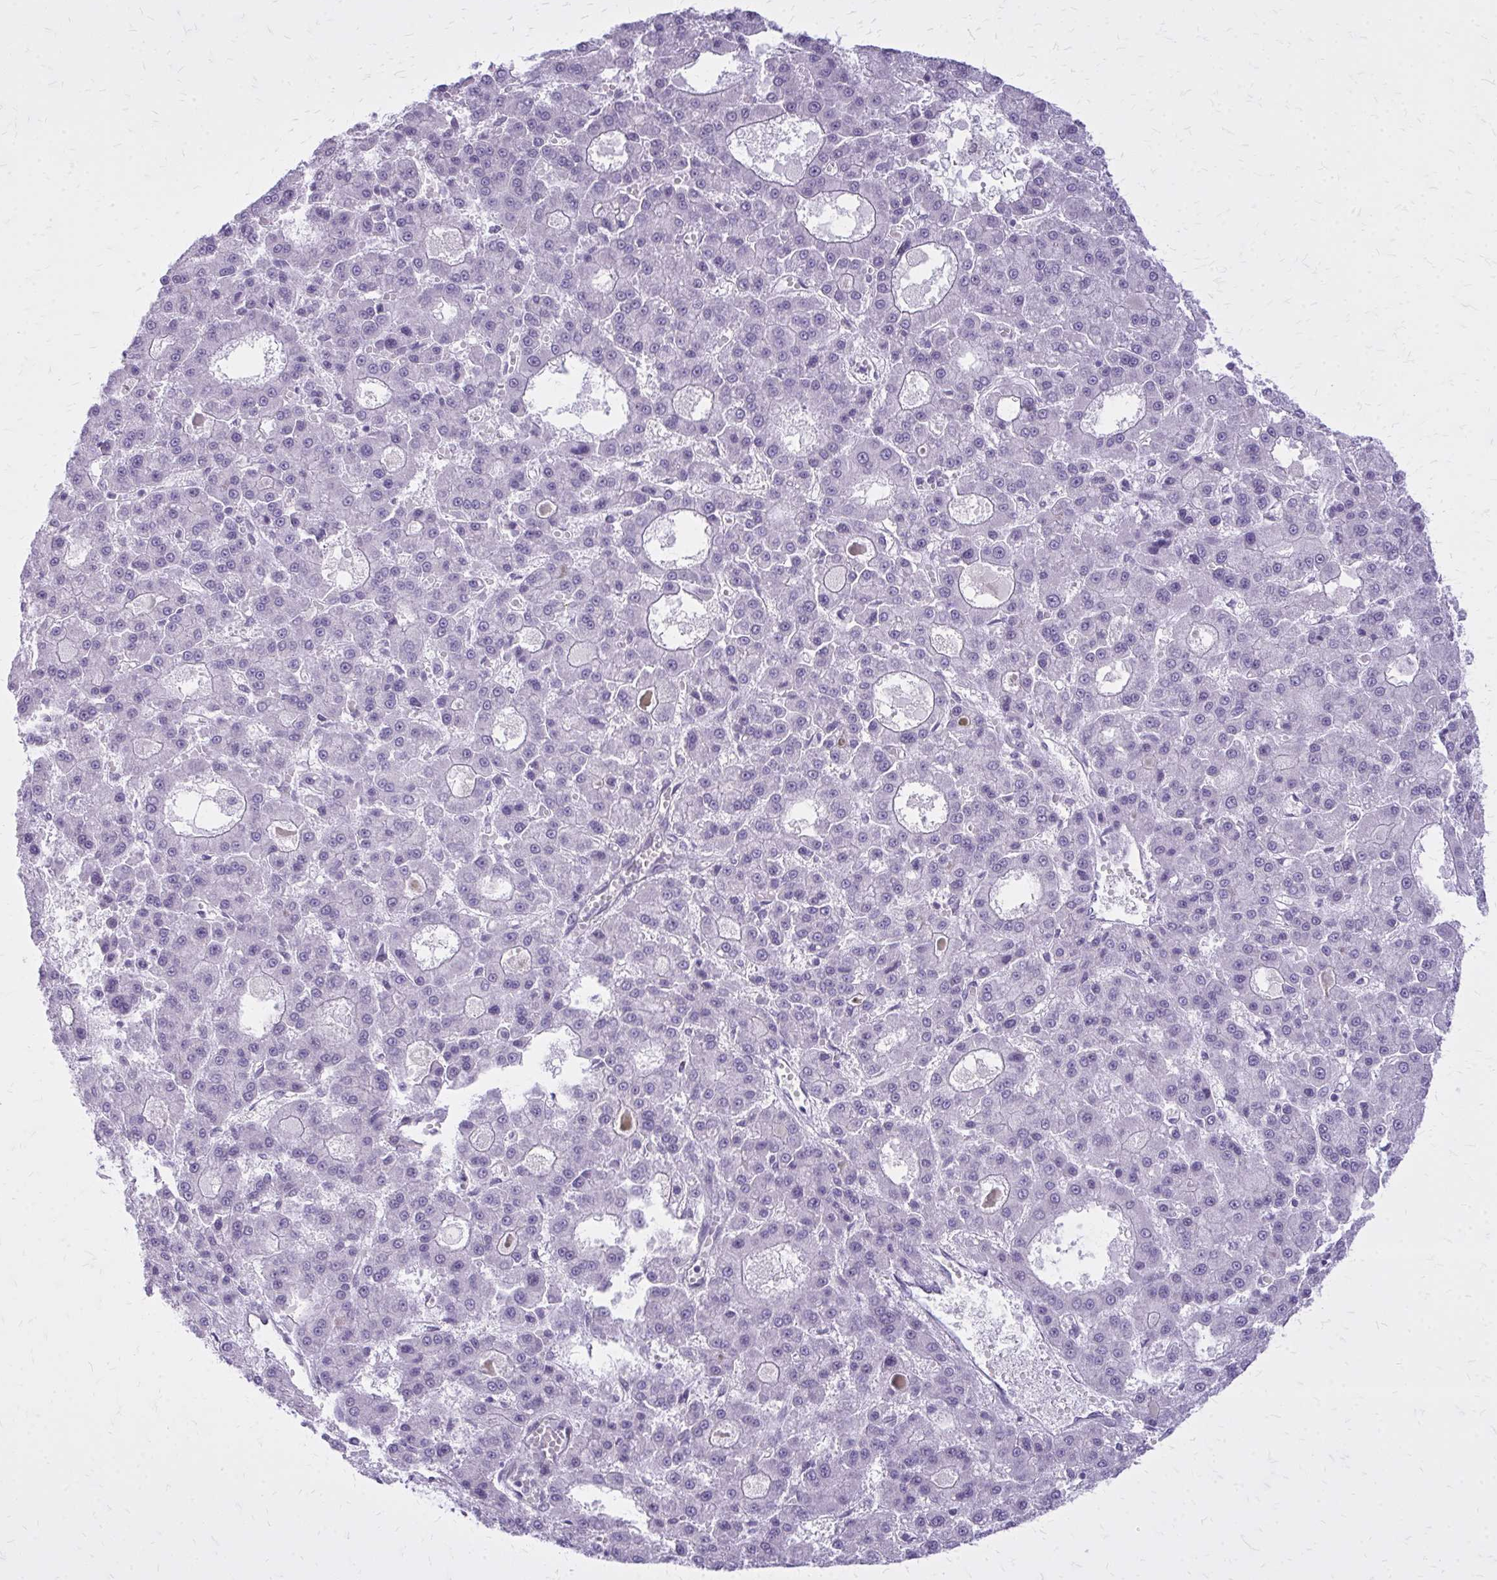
{"staining": {"intensity": "negative", "quantity": "none", "location": "none"}, "tissue": "liver cancer", "cell_type": "Tumor cells", "image_type": "cancer", "snomed": [{"axis": "morphology", "description": "Carcinoma, Hepatocellular, NOS"}, {"axis": "topography", "description": "Liver"}], "caption": "An IHC micrograph of liver hepatocellular carcinoma is shown. There is no staining in tumor cells of liver hepatocellular carcinoma.", "gene": "PLCB1", "patient": {"sex": "male", "age": 70}}